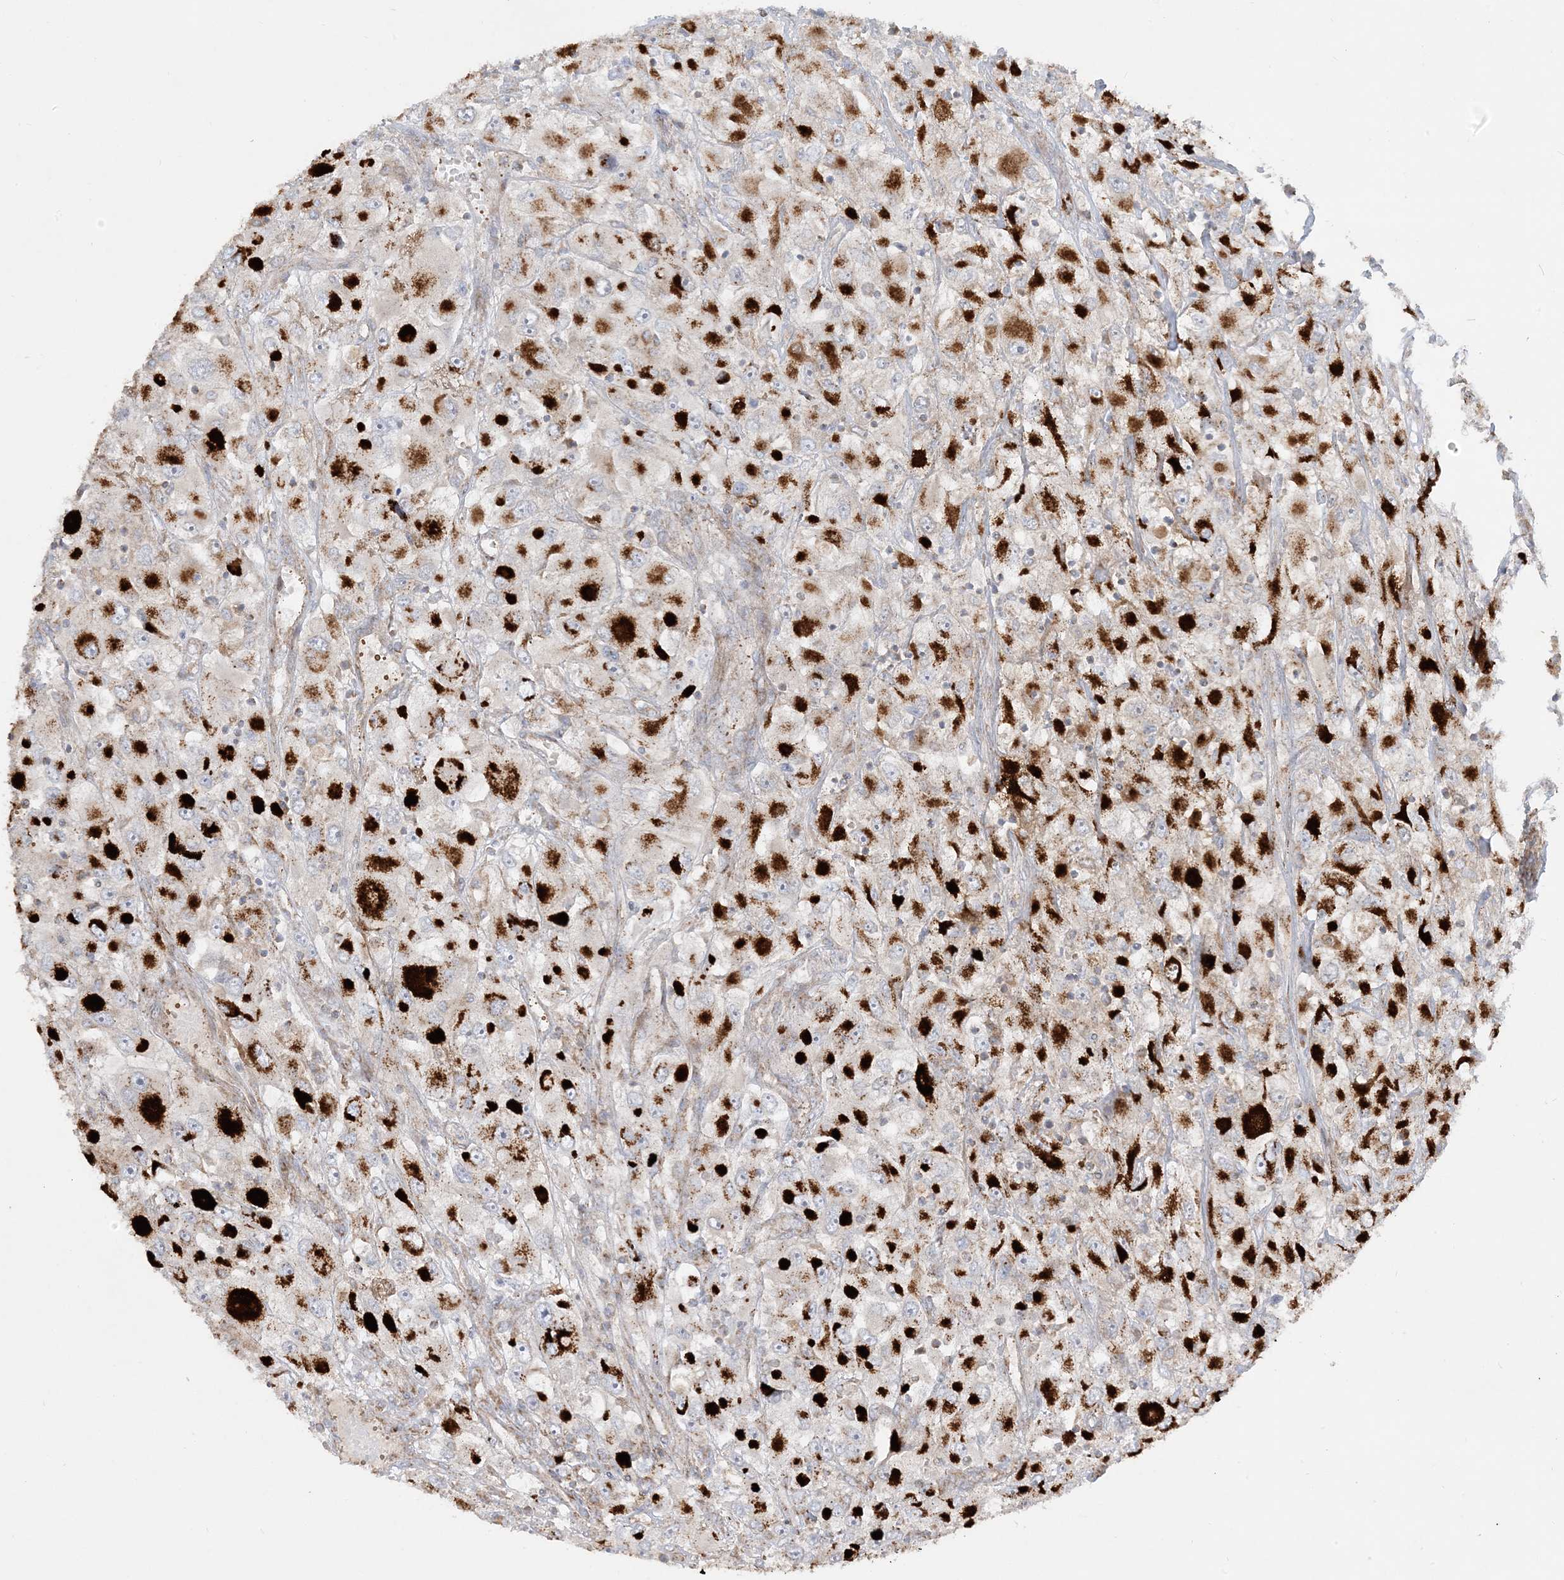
{"staining": {"intensity": "strong", "quantity": ">75%", "location": "cytoplasmic/membranous"}, "tissue": "renal cancer", "cell_type": "Tumor cells", "image_type": "cancer", "snomed": [{"axis": "morphology", "description": "Adenocarcinoma, NOS"}, {"axis": "topography", "description": "Kidney"}], "caption": "Immunohistochemistry (IHC) micrograph of renal adenocarcinoma stained for a protein (brown), which reveals high levels of strong cytoplasmic/membranous positivity in approximately >75% of tumor cells.", "gene": "NDUFAF3", "patient": {"sex": "female", "age": 52}}